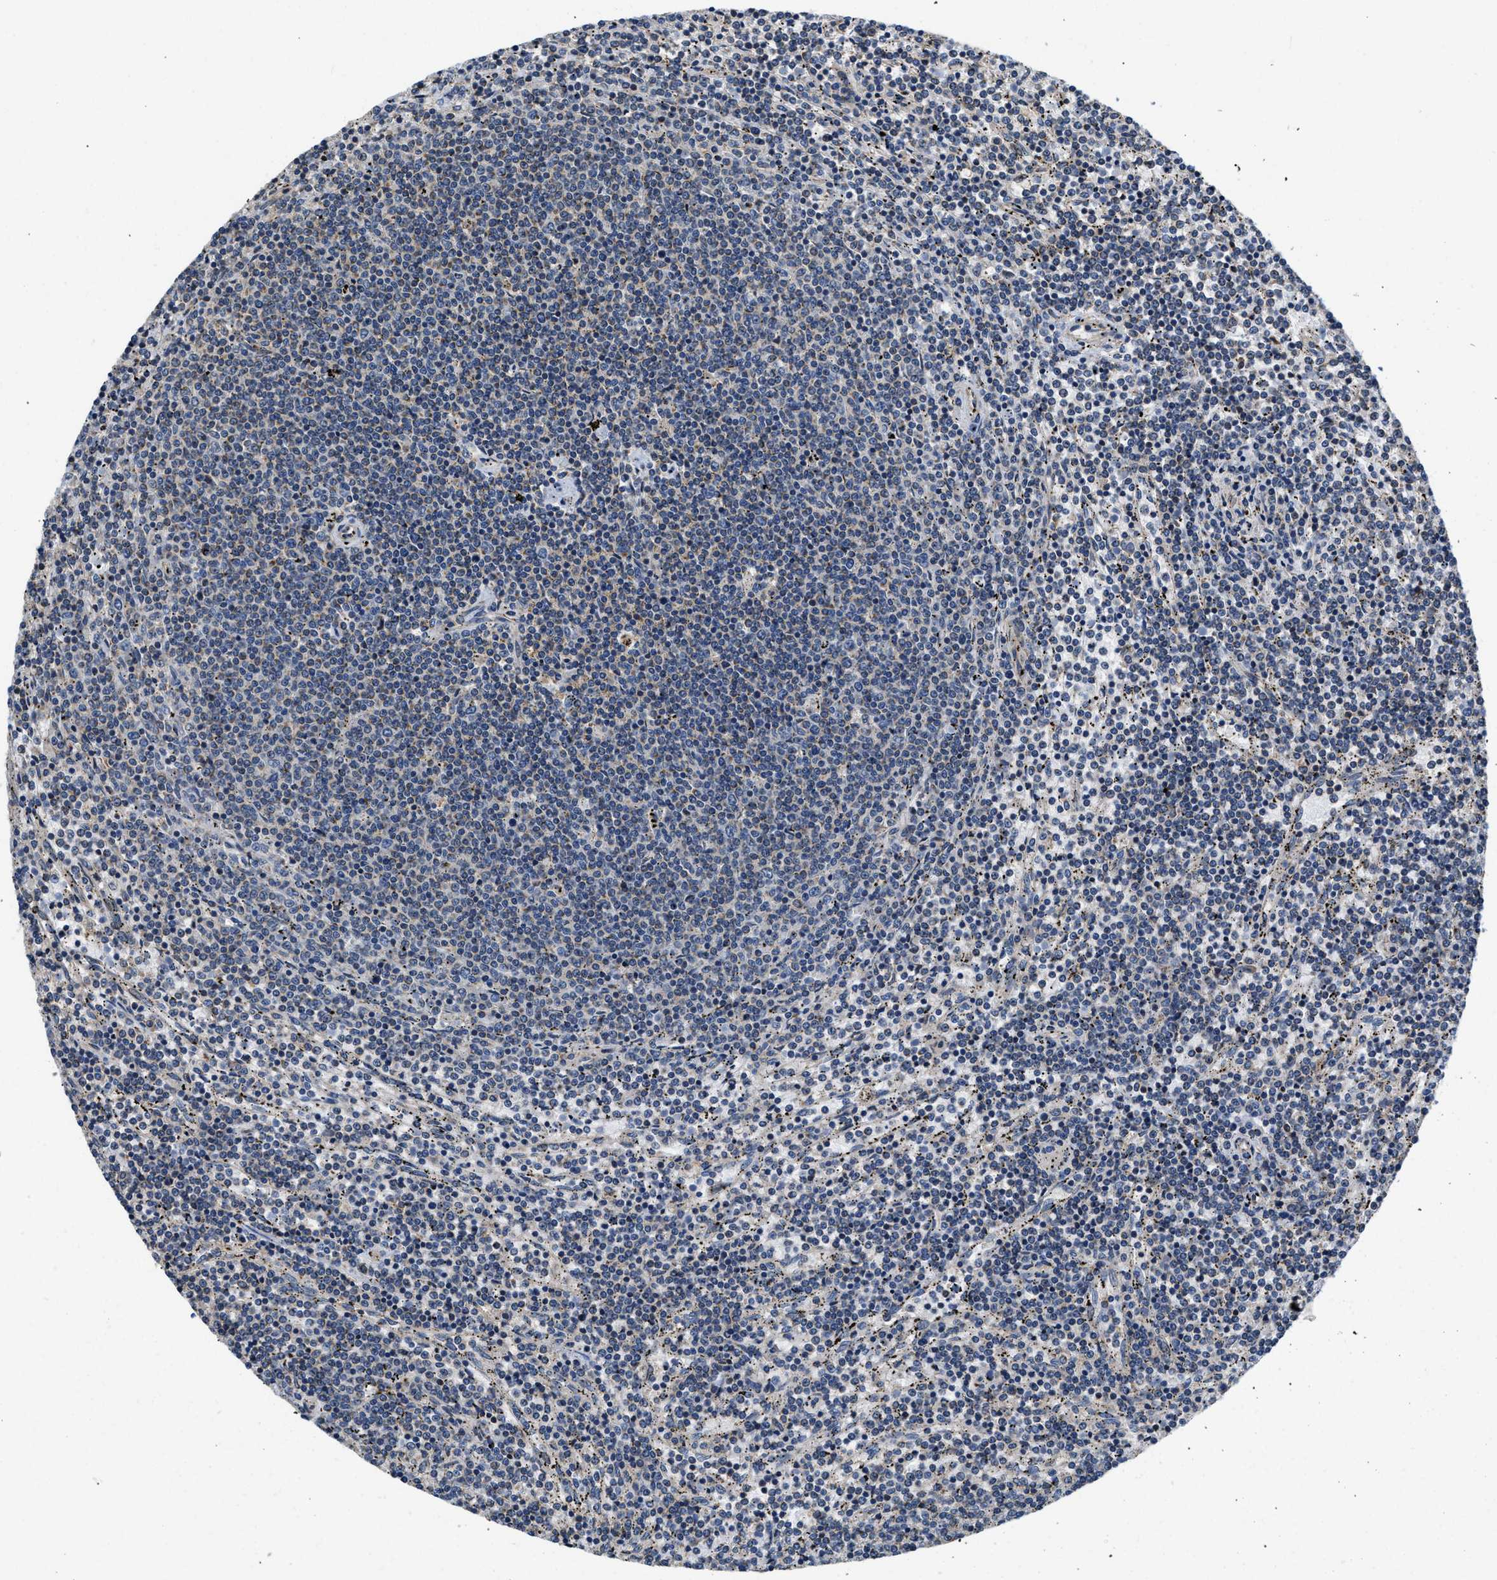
{"staining": {"intensity": "negative", "quantity": "none", "location": "none"}, "tissue": "lymphoma", "cell_type": "Tumor cells", "image_type": "cancer", "snomed": [{"axis": "morphology", "description": "Malignant lymphoma, non-Hodgkin's type, Low grade"}, {"axis": "topography", "description": "Spleen"}], "caption": "IHC photomicrograph of neoplastic tissue: malignant lymphoma, non-Hodgkin's type (low-grade) stained with DAB (3,3'-diaminobenzidine) shows no significant protein positivity in tumor cells.", "gene": "CEP128", "patient": {"sex": "female", "age": 50}}